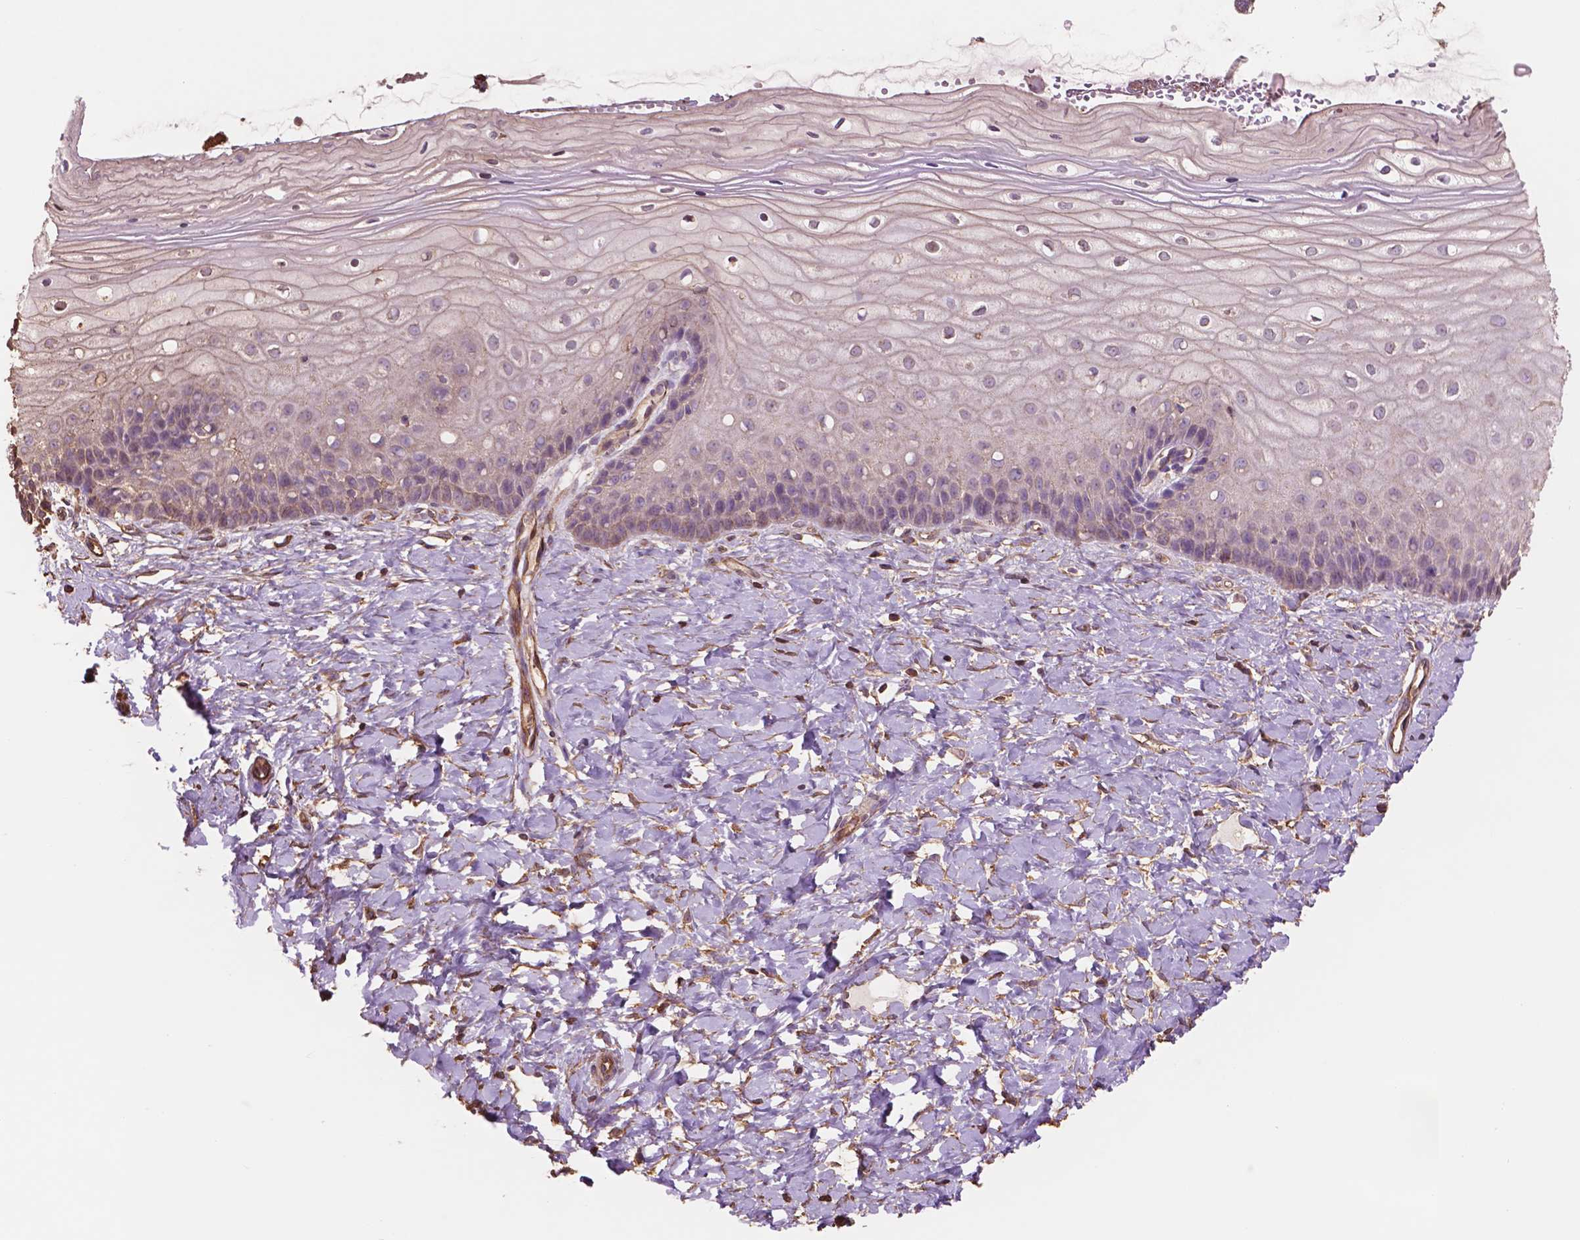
{"staining": {"intensity": "moderate", "quantity": ">75%", "location": "cytoplasmic/membranous"}, "tissue": "cervix", "cell_type": "Glandular cells", "image_type": "normal", "snomed": [{"axis": "morphology", "description": "Normal tissue, NOS"}, {"axis": "topography", "description": "Cervix"}], "caption": "A medium amount of moderate cytoplasmic/membranous positivity is identified in about >75% of glandular cells in unremarkable cervix. (DAB = brown stain, brightfield microscopy at high magnification).", "gene": "NIPA2", "patient": {"sex": "female", "age": 37}}